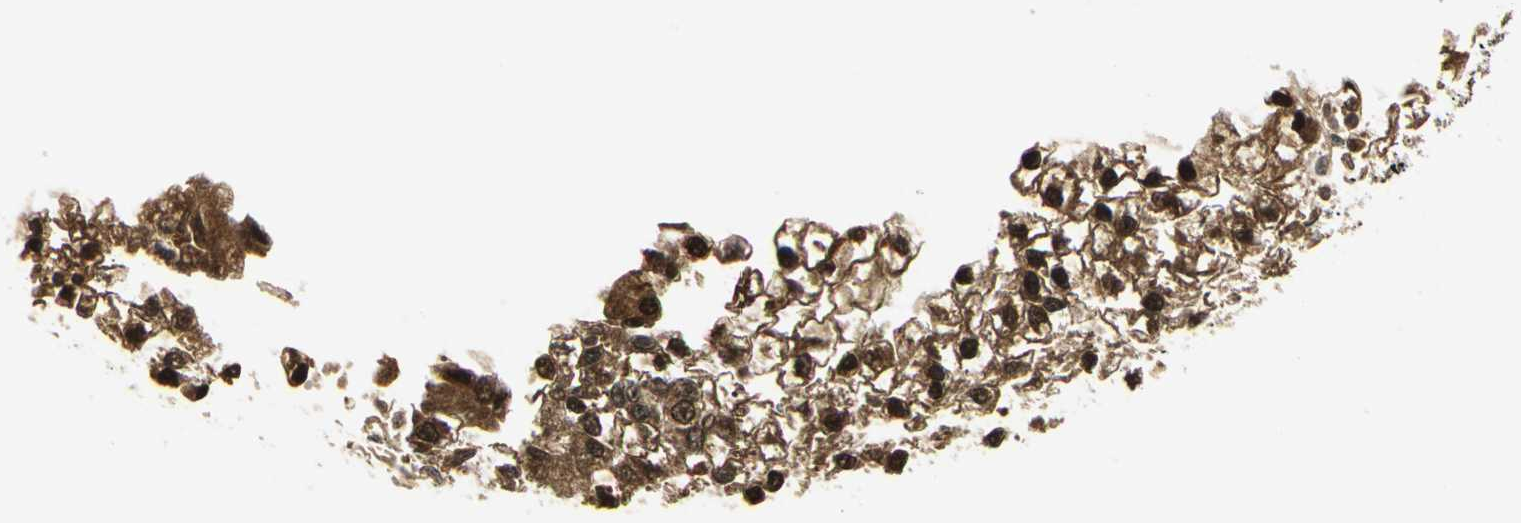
{"staining": {"intensity": "strong", "quantity": ">75%", "location": "cytoplasmic/membranous,nuclear"}, "tissue": "liver cancer", "cell_type": "Tumor cells", "image_type": "cancer", "snomed": [{"axis": "morphology", "description": "Carcinoma, Hepatocellular, NOS"}, {"axis": "topography", "description": "Liver"}], "caption": "Strong cytoplasmic/membranous and nuclear protein expression is identified in approximately >75% of tumor cells in liver hepatocellular carcinoma.", "gene": "PSMC4", "patient": {"sex": "female", "age": 66}}